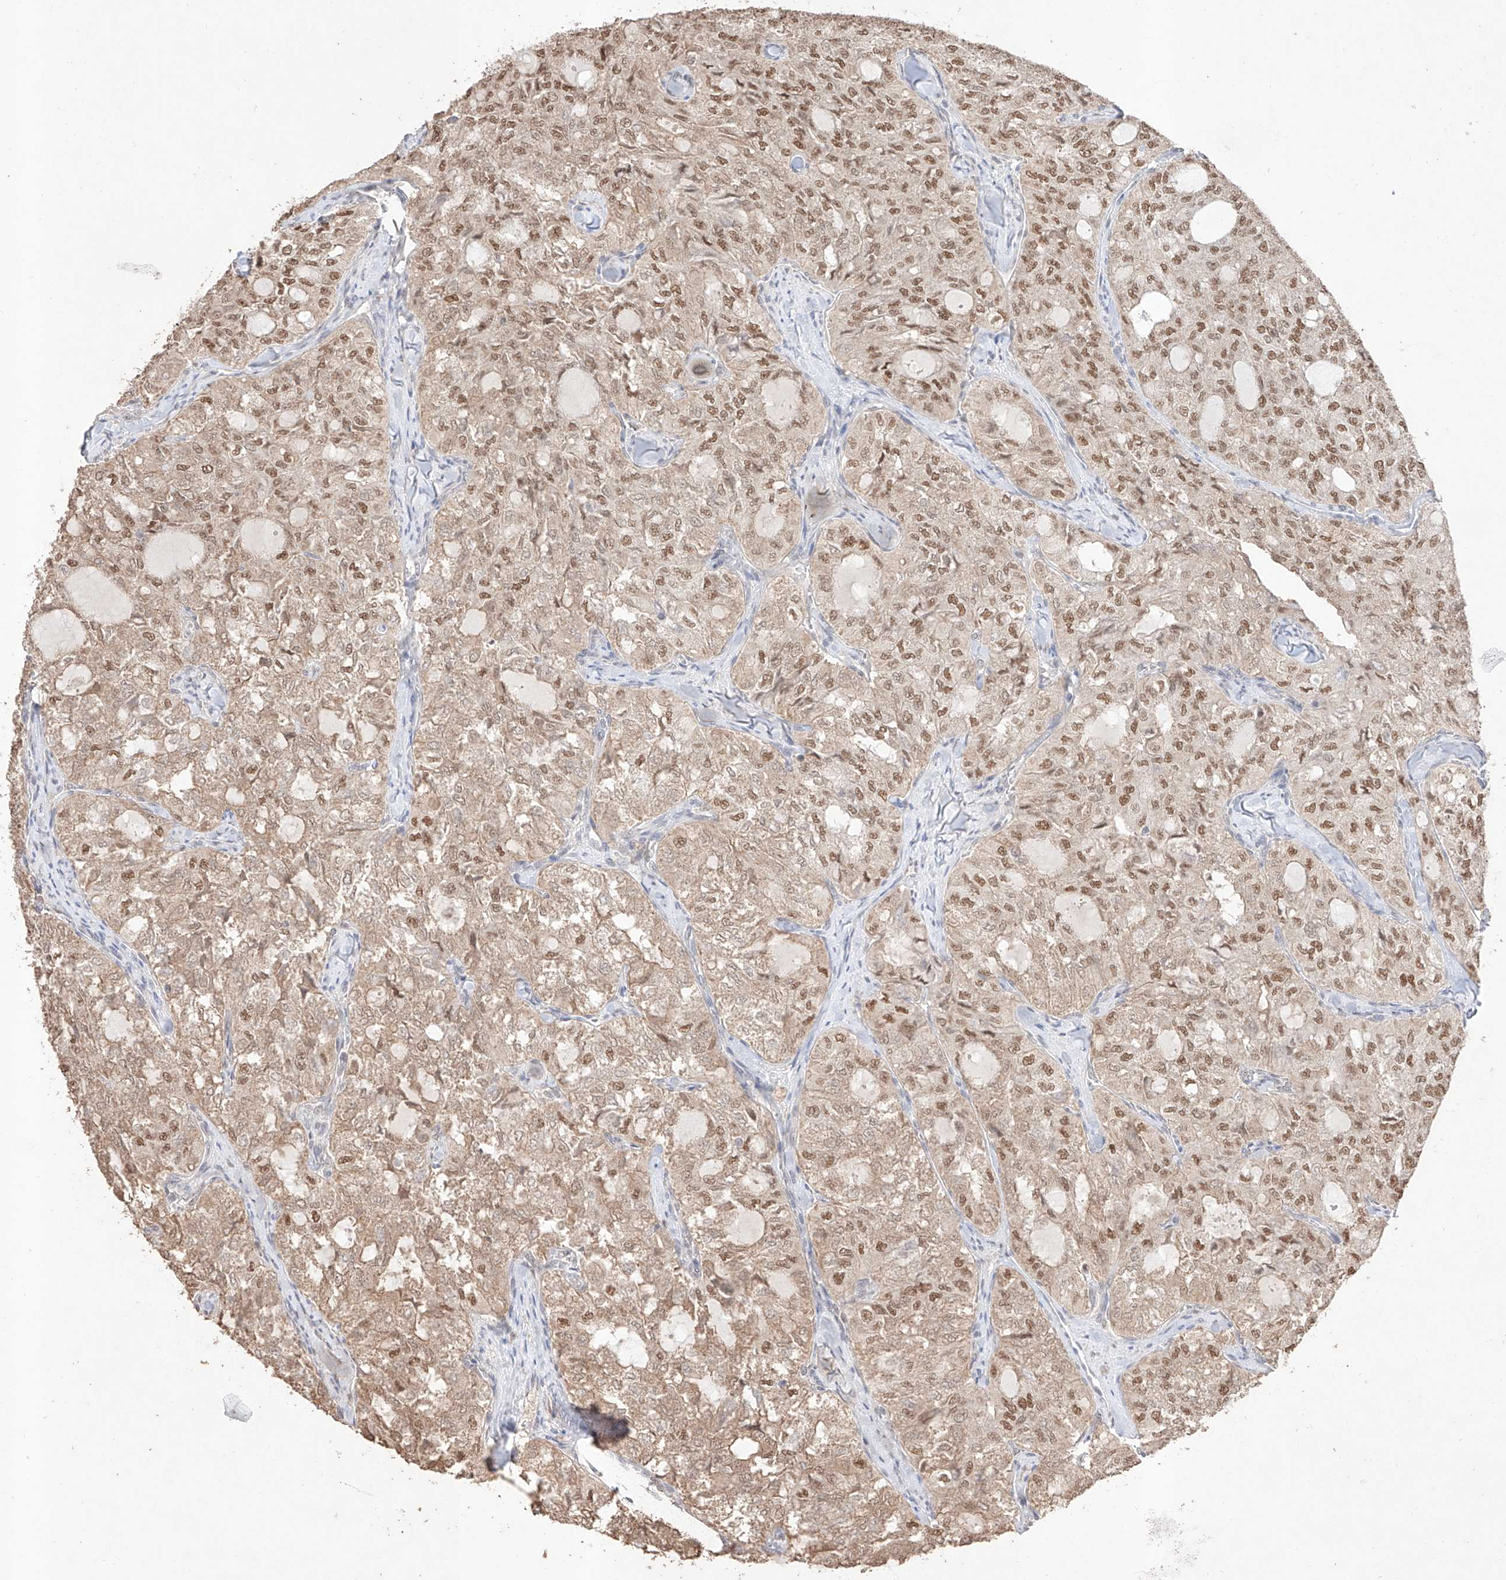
{"staining": {"intensity": "moderate", "quantity": ">75%", "location": "nuclear"}, "tissue": "thyroid cancer", "cell_type": "Tumor cells", "image_type": "cancer", "snomed": [{"axis": "morphology", "description": "Follicular adenoma carcinoma, NOS"}, {"axis": "topography", "description": "Thyroid gland"}], "caption": "Immunohistochemical staining of thyroid cancer (follicular adenoma carcinoma) reveals medium levels of moderate nuclear expression in about >75% of tumor cells. The staining was performed using DAB (3,3'-diaminobenzidine) to visualize the protein expression in brown, while the nuclei were stained in blue with hematoxylin (Magnification: 20x).", "gene": "APIP", "patient": {"sex": "male", "age": 75}}